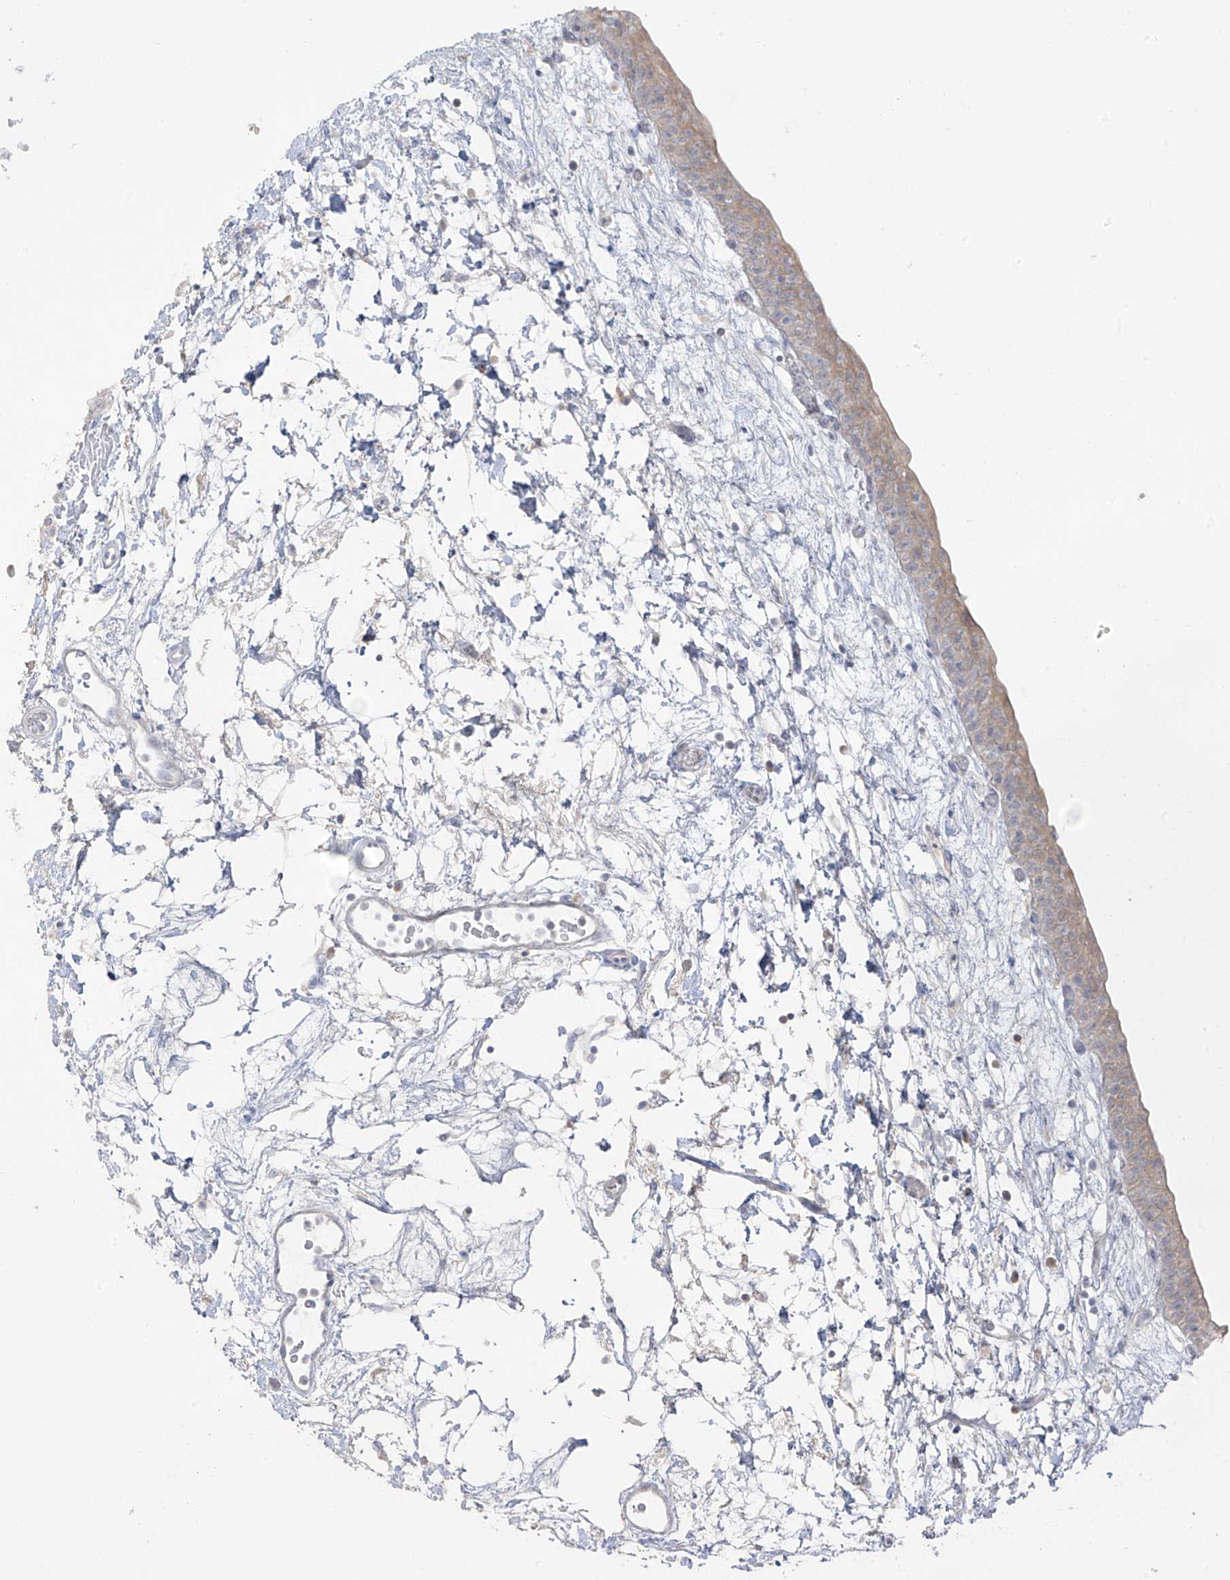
{"staining": {"intensity": "weak", "quantity": "<25%", "location": "cytoplasmic/membranous"}, "tissue": "urinary bladder", "cell_type": "Urothelial cells", "image_type": "normal", "snomed": [{"axis": "morphology", "description": "Normal tissue, NOS"}, {"axis": "topography", "description": "Urinary bladder"}], "caption": "Urothelial cells show no significant expression in benign urinary bladder. Nuclei are stained in blue.", "gene": "DCDC2", "patient": {"sex": "male", "age": 83}}